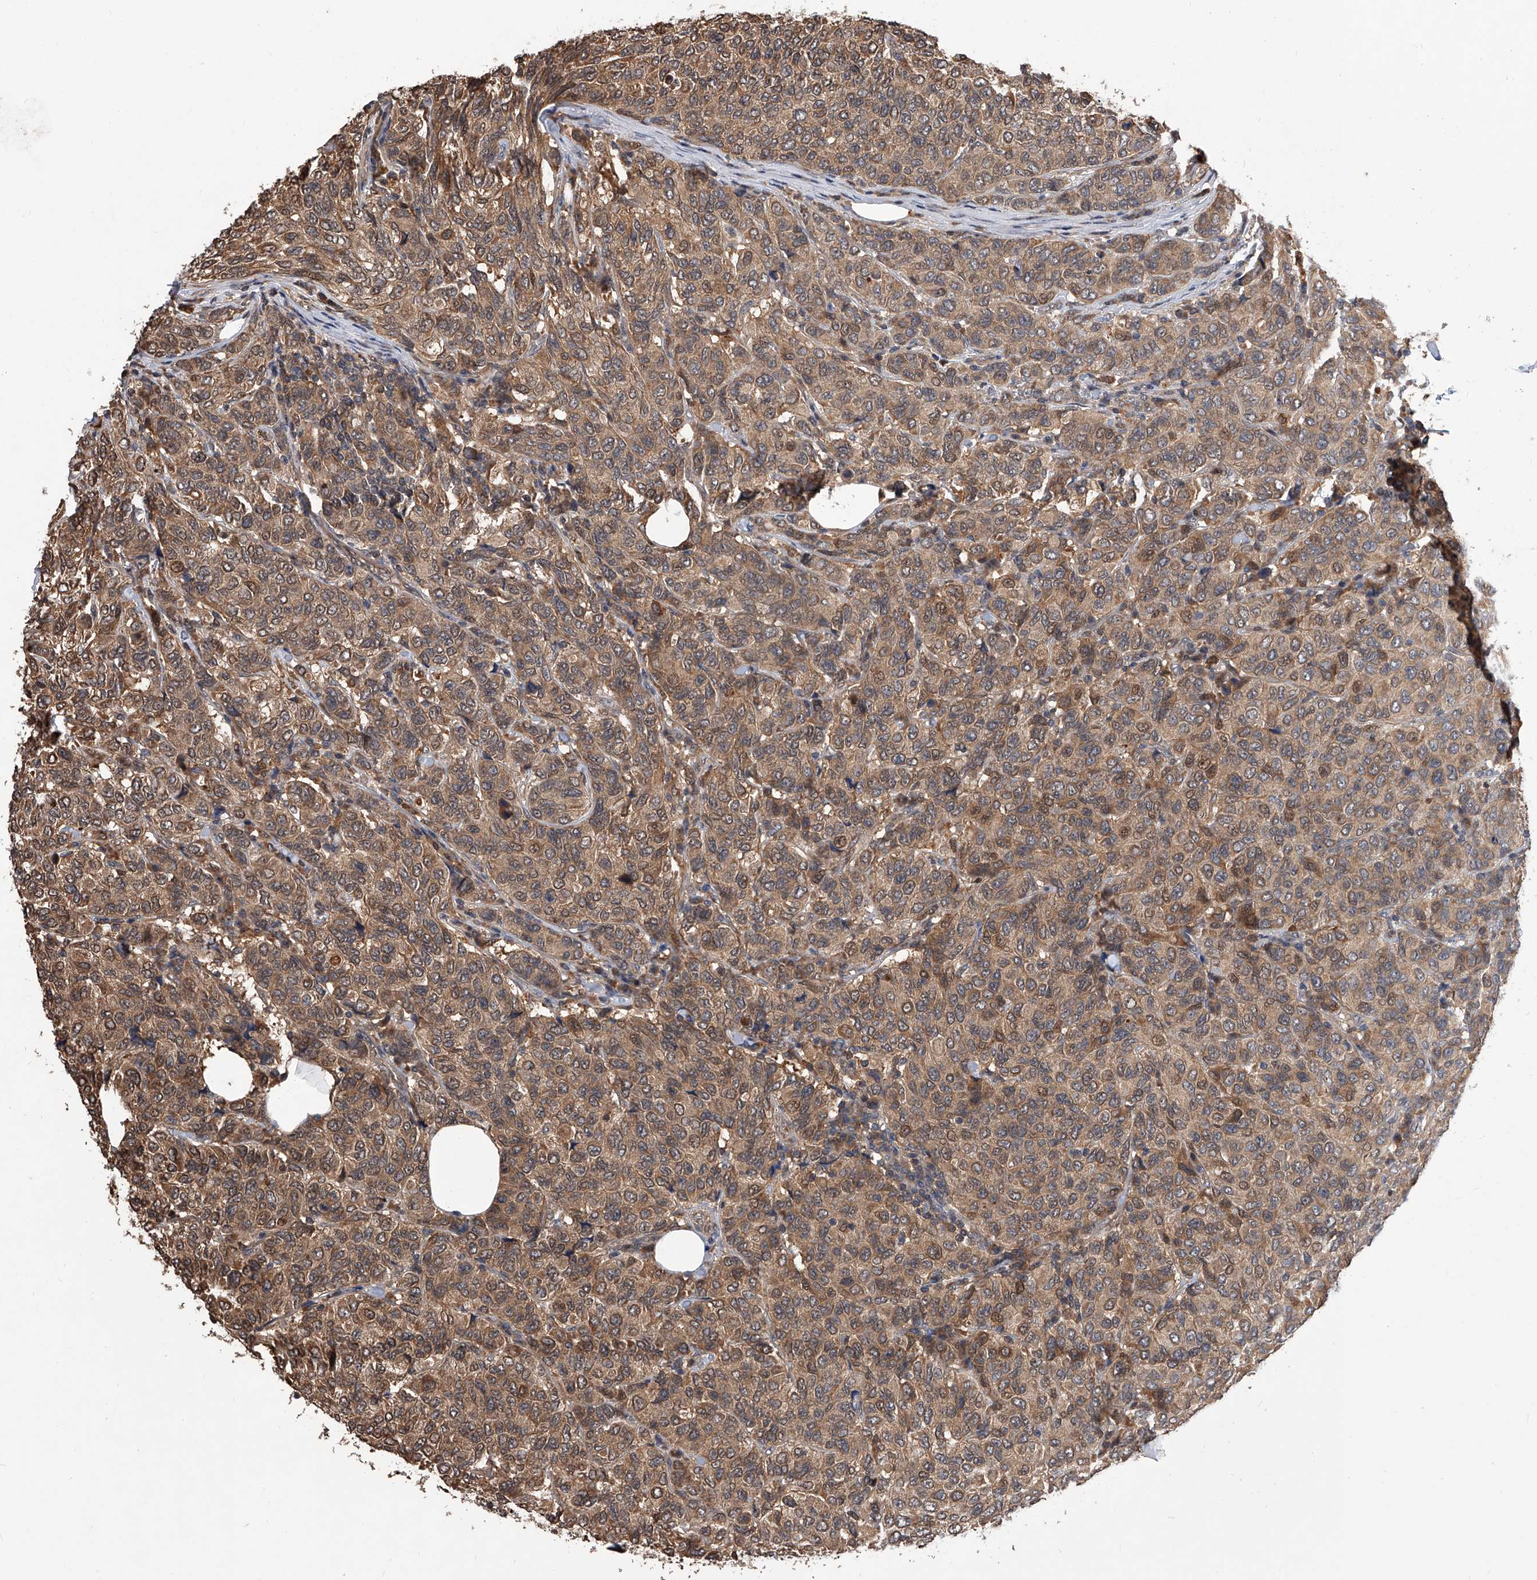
{"staining": {"intensity": "moderate", "quantity": ">75%", "location": "cytoplasmic/membranous,nuclear"}, "tissue": "breast cancer", "cell_type": "Tumor cells", "image_type": "cancer", "snomed": [{"axis": "morphology", "description": "Duct carcinoma"}, {"axis": "topography", "description": "Breast"}], "caption": "Protein staining of infiltrating ductal carcinoma (breast) tissue shows moderate cytoplasmic/membranous and nuclear expression in approximately >75% of tumor cells.", "gene": "GMDS", "patient": {"sex": "female", "age": 55}}